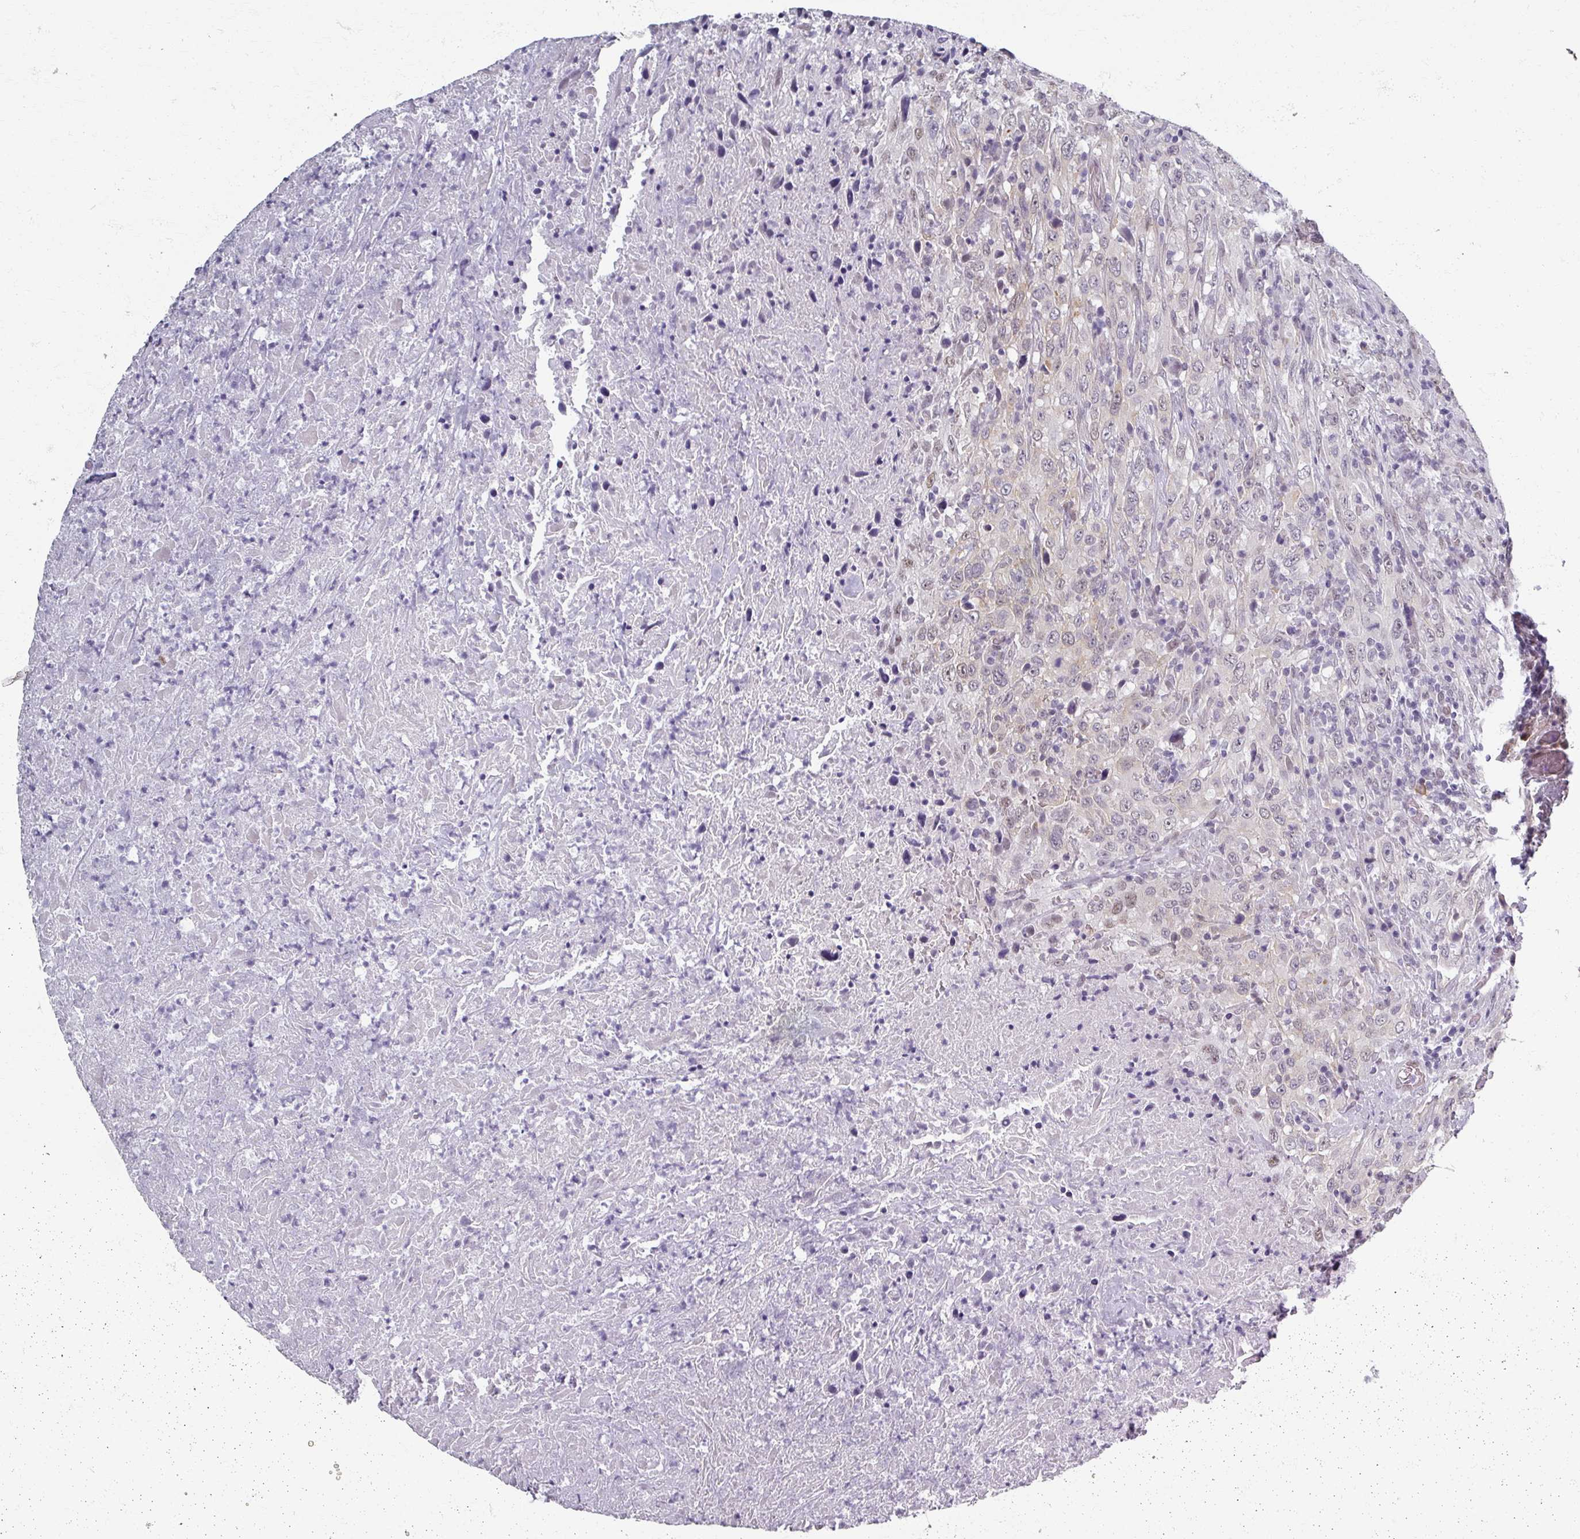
{"staining": {"intensity": "weak", "quantity": "<25%", "location": "nuclear"}, "tissue": "urothelial cancer", "cell_type": "Tumor cells", "image_type": "cancer", "snomed": [{"axis": "morphology", "description": "Urothelial carcinoma, High grade"}, {"axis": "topography", "description": "Urinary bladder"}], "caption": "Tumor cells are negative for protein expression in human urothelial carcinoma (high-grade). (DAB (3,3'-diaminobenzidine) immunohistochemistry (IHC) with hematoxylin counter stain).", "gene": "RIPOR3", "patient": {"sex": "male", "age": 61}}